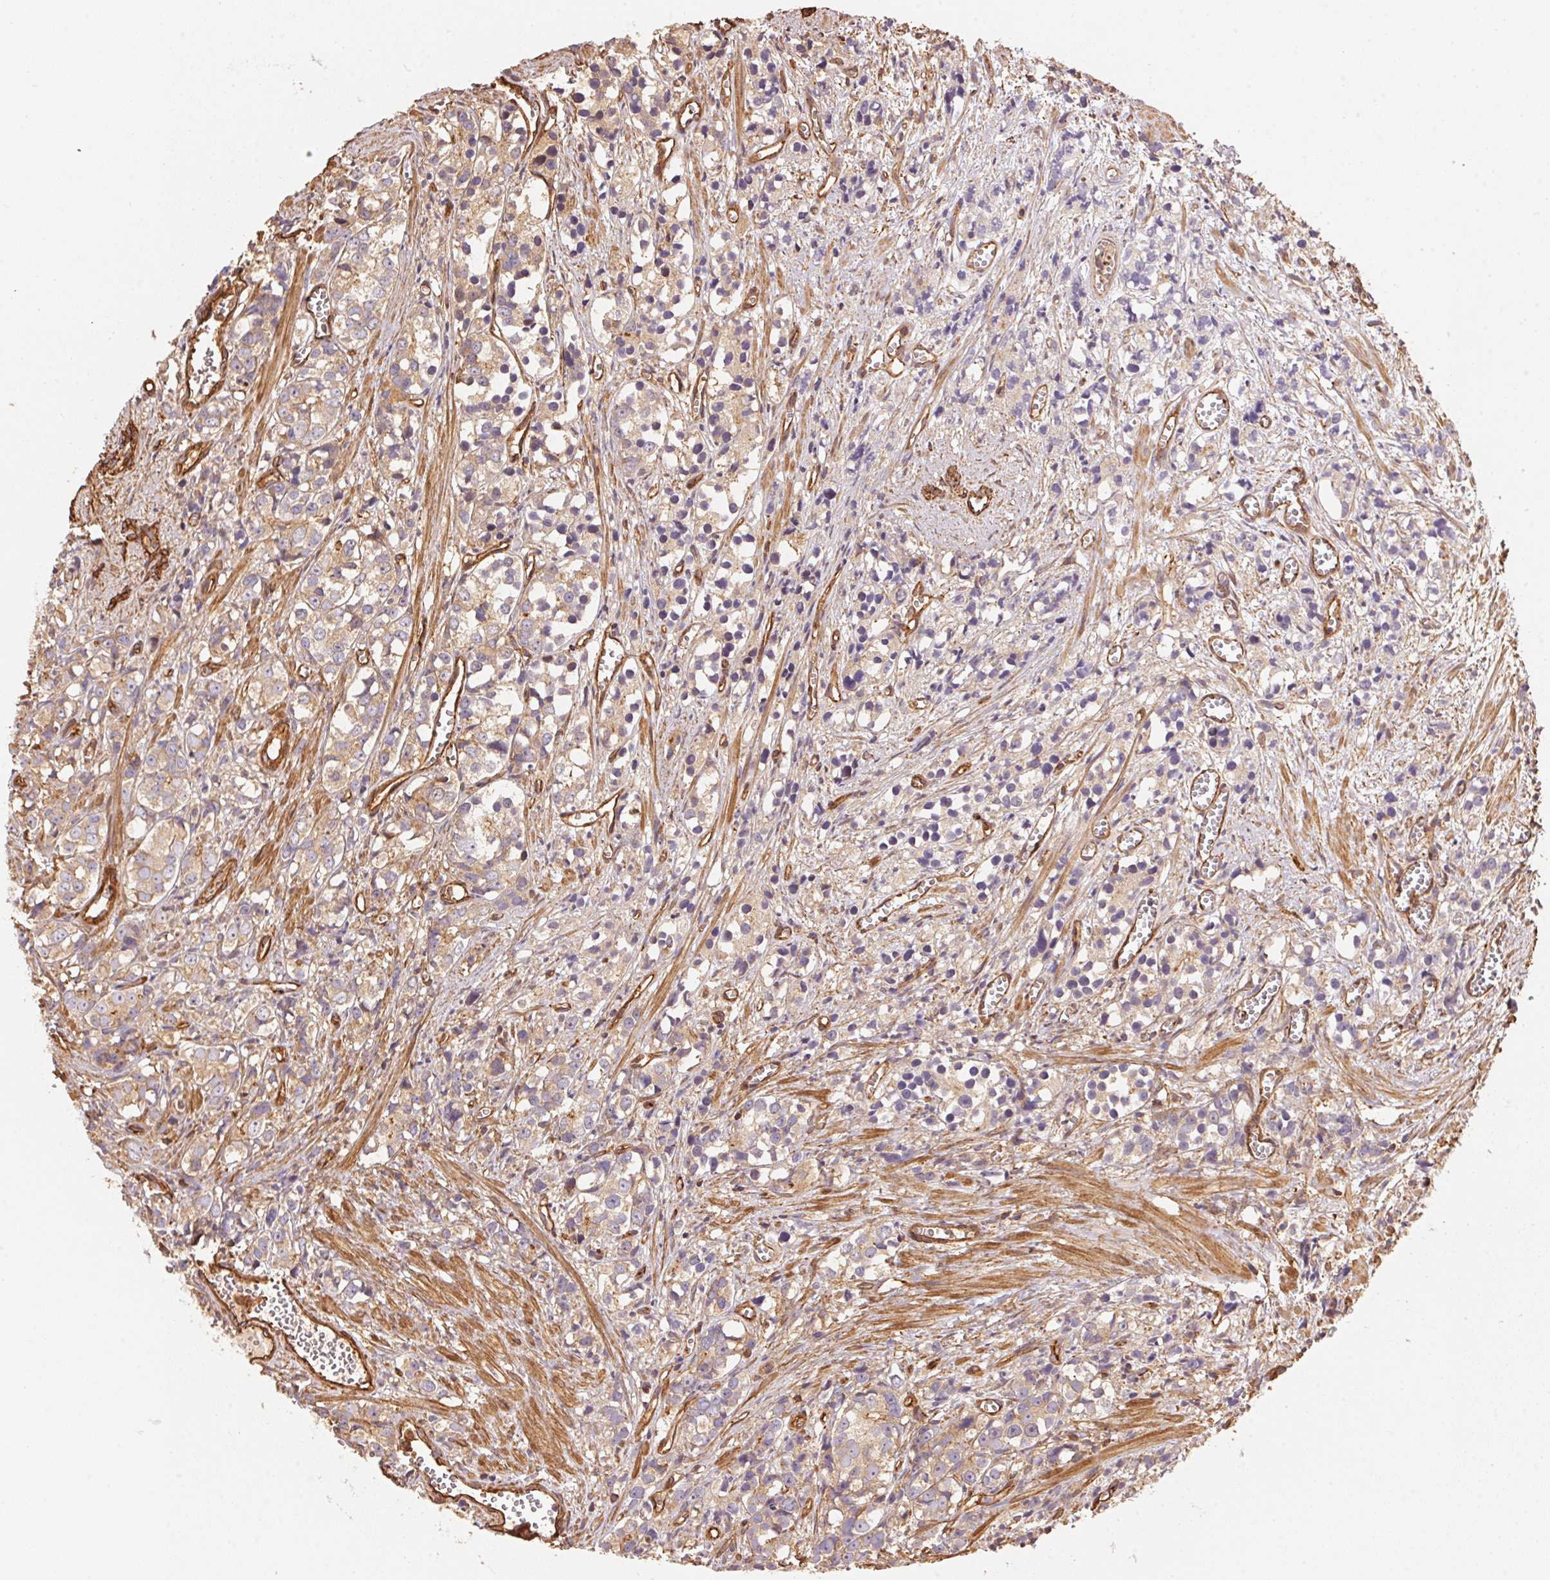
{"staining": {"intensity": "weak", "quantity": "25%-75%", "location": "cytoplasmic/membranous"}, "tissue": "prostate cancer", "cell_type": "Tumor cells", "image_type": "cancer", "snomed": [{"axis": "morphology", "description": "Adenocarcinoma, High grade"}, {"axis": "topography", "description": "Prostate"}], "caption": "This image exhibits immunohistochemistry staining of human prostate cancer (adenocarcinoma (high-grade)), with low weak cytoplasmic/membranous expression in approximately 25%-75% of tumor cells.", "gene": "FRAS1", "patient": {"sex": "male", "age": 77}}